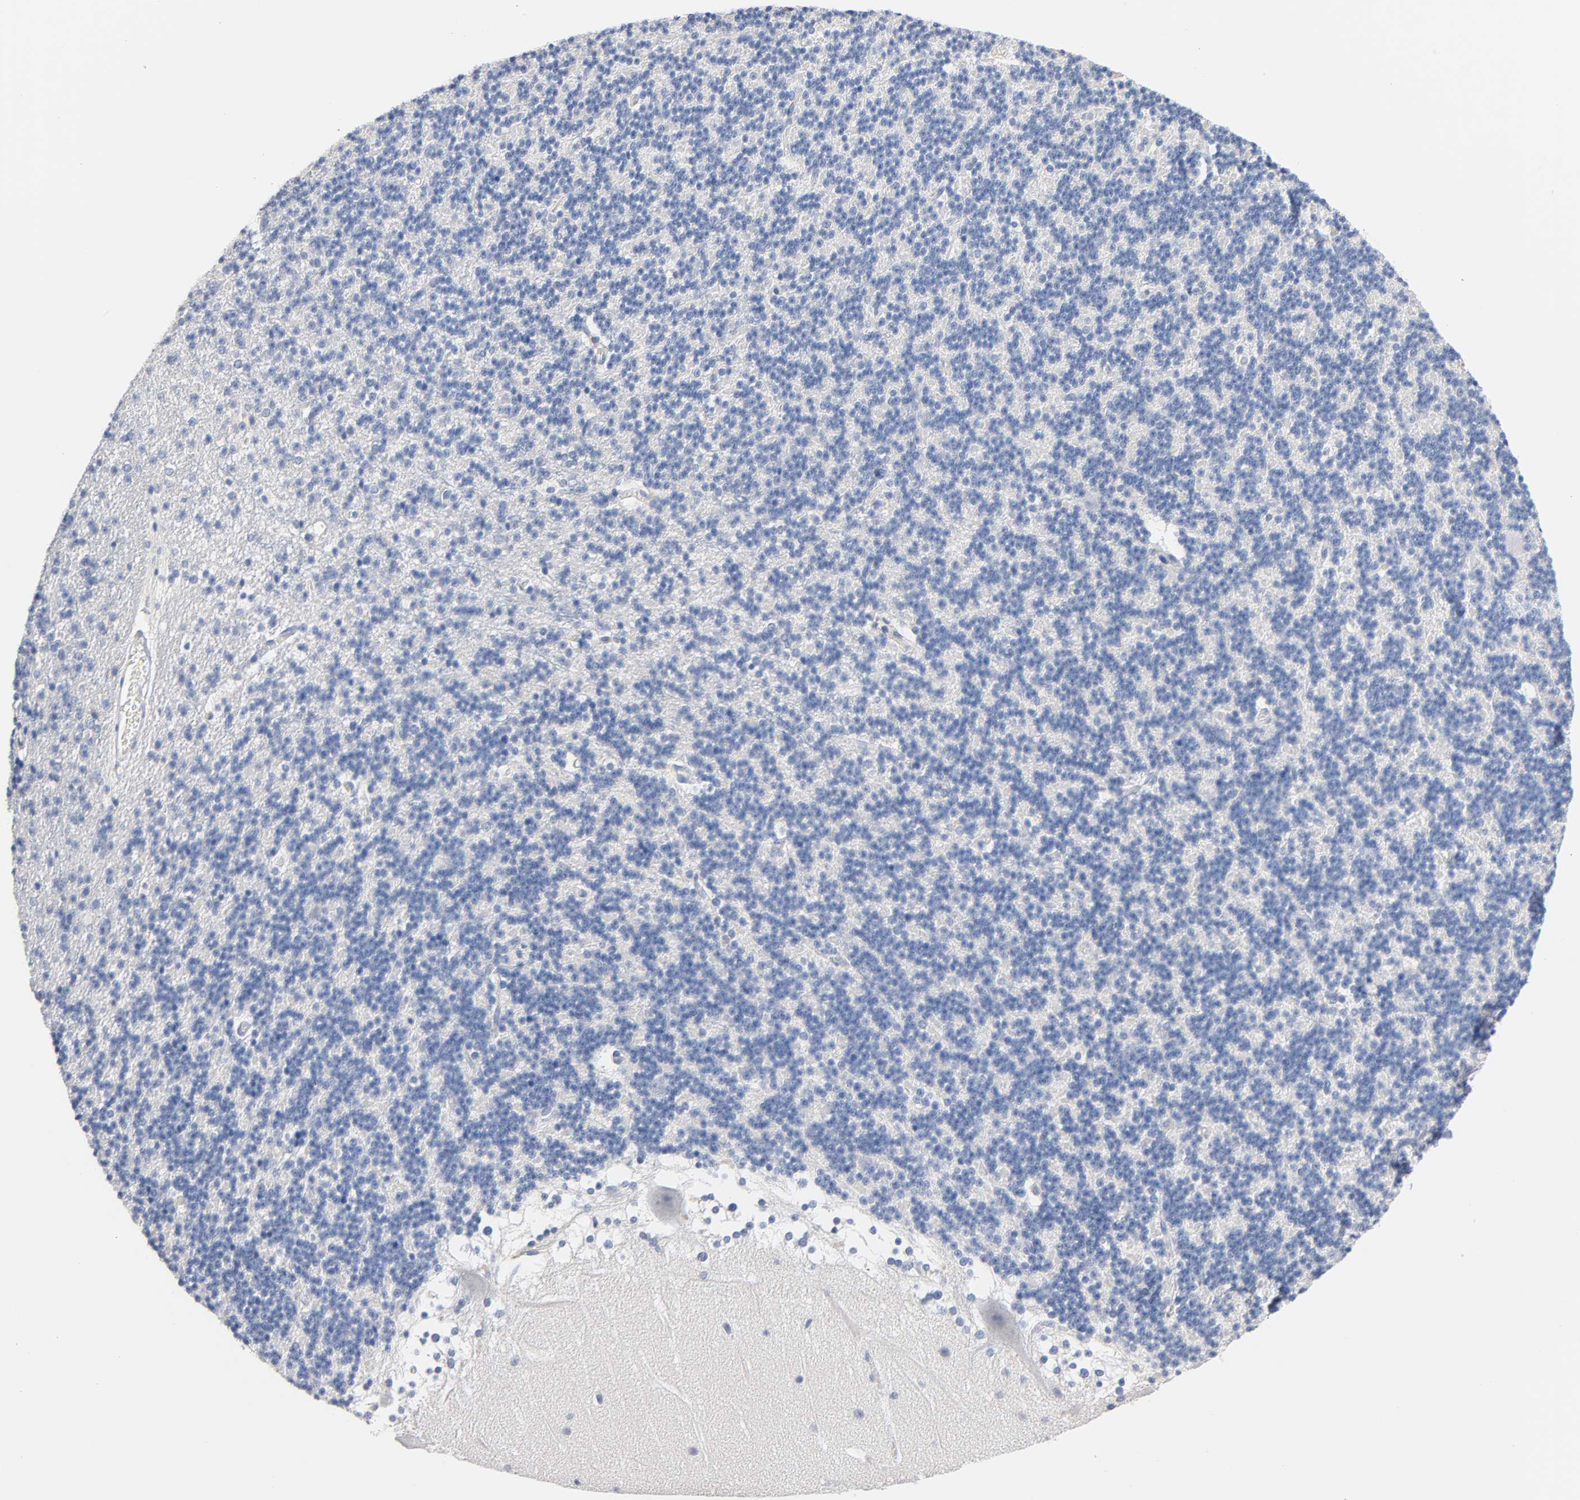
{"staining": {"intensity": "negative", "quantity": "none", "location": "none"}, "tissue": "cerebellum", "cell_type": "Cells in granular layer", "image_type": "normal", "snomed": [{"axis": "morphology", "description": "Normal tissue, NOS"}, {"axis": "topography", "description": "Cerebellum"}], "caption": "The immunohistochemistry micrograph has no significant positivity in cells in granular layer of cerebellum. (DAB (3,3'-diaminobenzidine) IHC with hematoxylin counter stain).", "gene": "MALT1", "patient": {"sex": "female", "age": 19}}